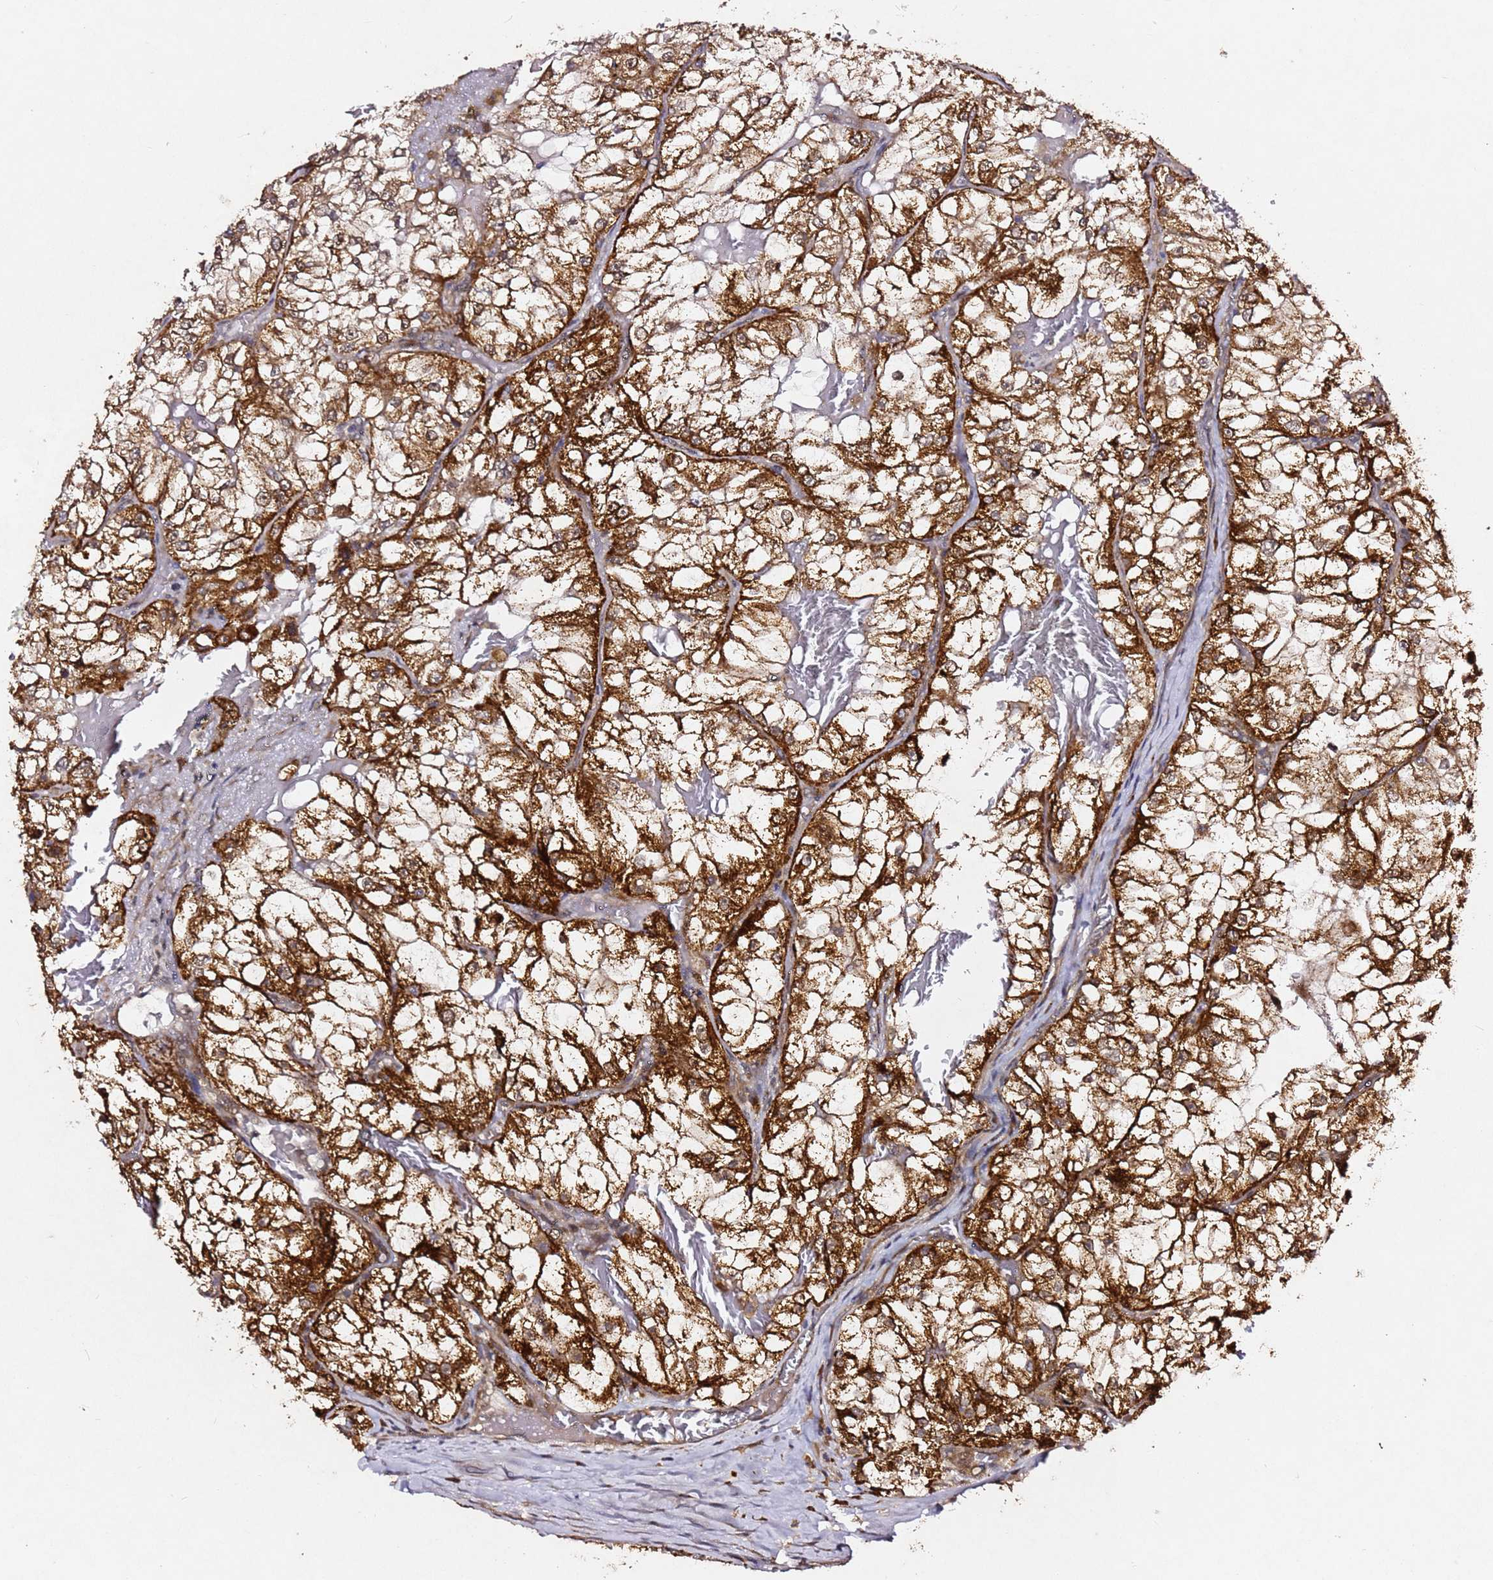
{"staining": {"intensity": "strong", "quantity": "25%-75%", "location": "cytoplasmic/membranous"}, "tissue": "renal cancer", "cell_type": "Tumor cells", "image_type": "cancer", "snomed": [{"axis": "morphology", "description": "Adenocarcinoma, NOS"}, {"axis": "topography", "description": "Kidney"}], "caption": "An image showing strong cytoplasmic/membranous expression in about 25%-75% of tumor cells in renal cancer, as visualized by brown immunohistochemical staining.", "gene": "ALG11", "patient": {"sex": "female", "age": 72}}